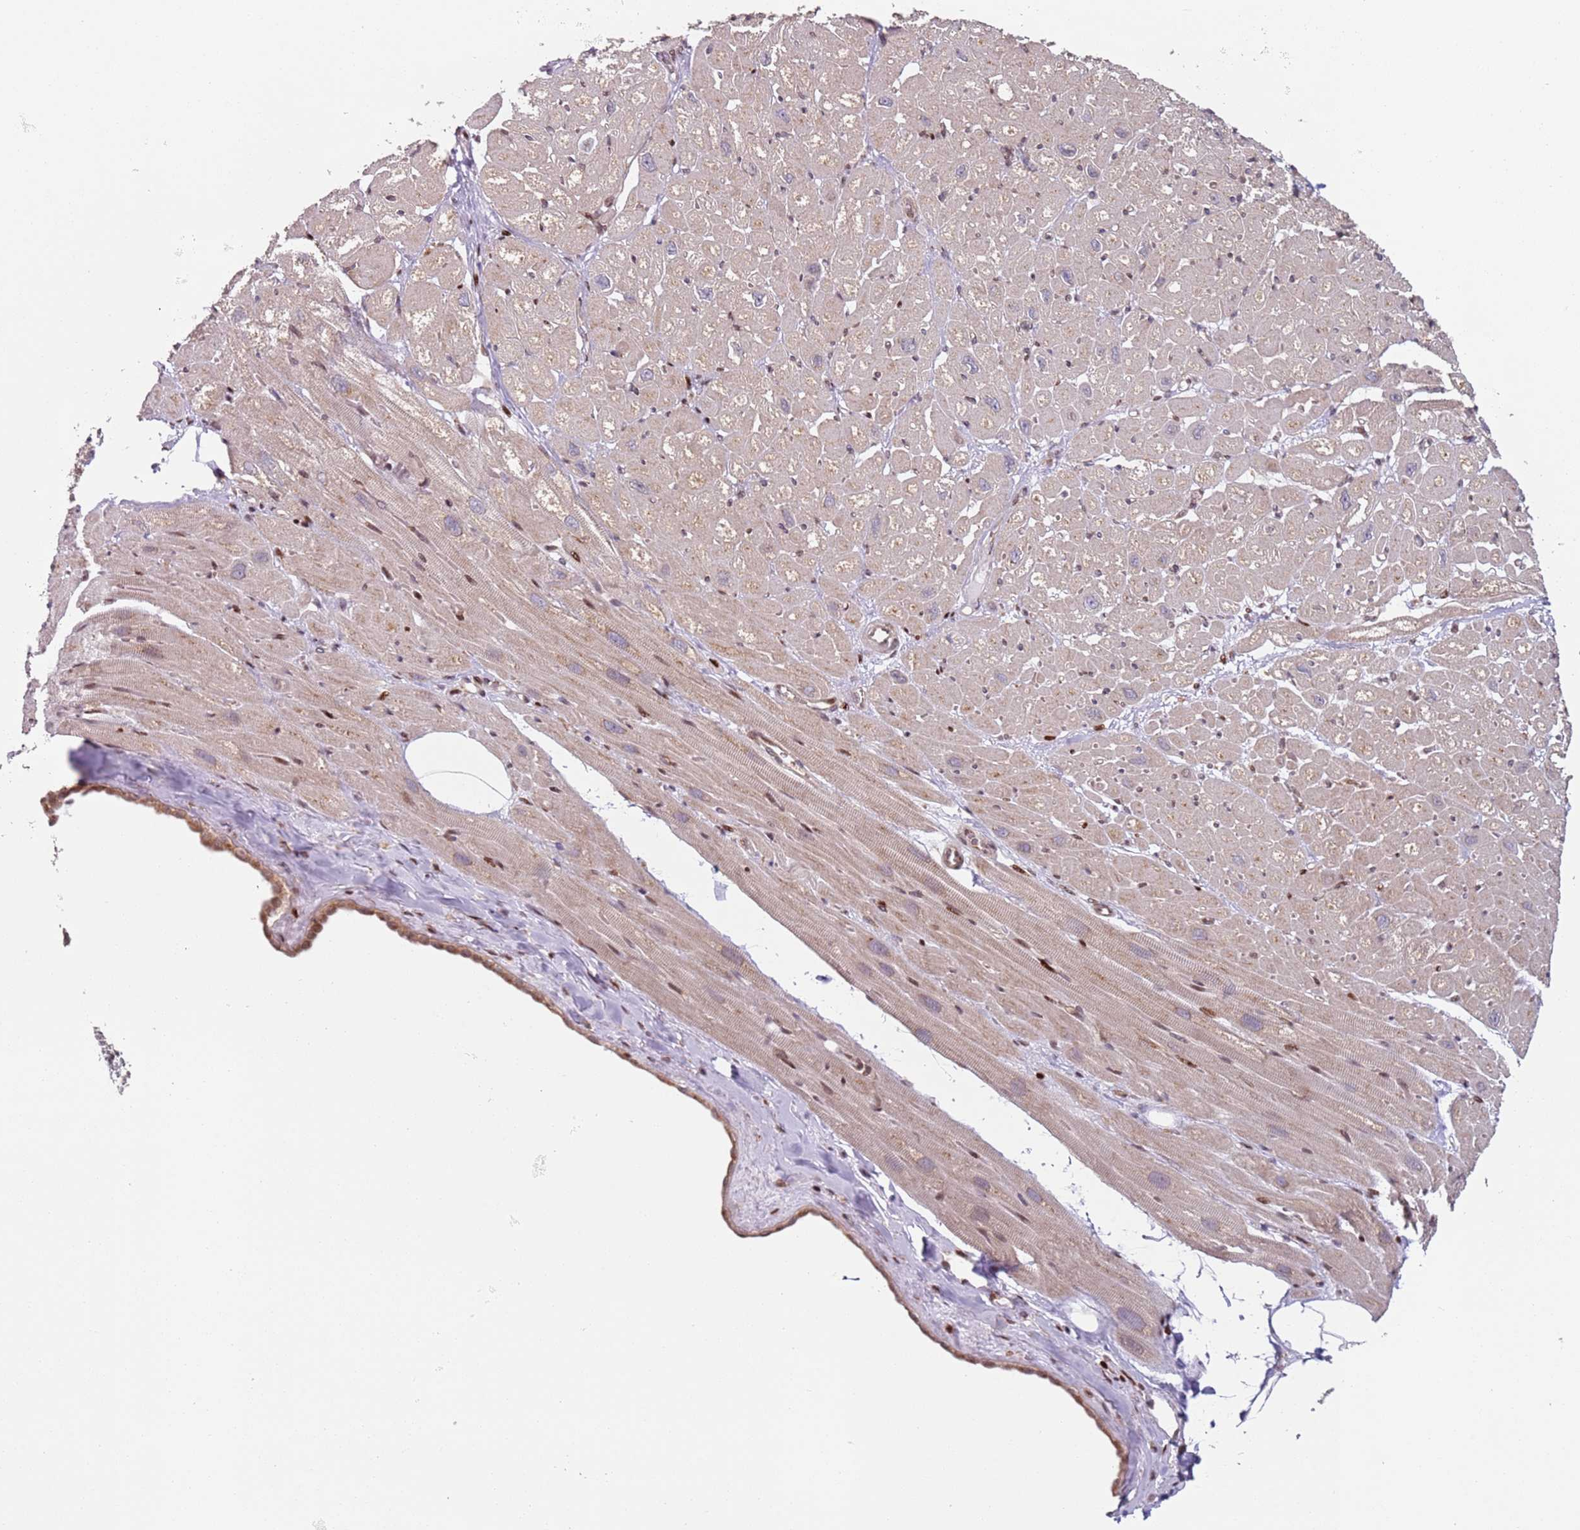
{"staining": {"intensity": "weak", "quantity": ">75%", "location": "cytoplasmic/membranous,nuclear"}, "tissue": "heart muscle", "cell_type": "Cardiomyocytes", "image_type": "normal", "snomed": [{"axis": "morphology", "description": "Normal tissue, NOS"}, {"axis": "topography", "description": "Heart"}], "caption": "Immunohistochemistry of unremarkable human heart muscle displays low levels of weak cytoplasmic/membranous,nuclear staining in about >75% of cardiomyocytes. (Stains: DAB in brown, nuclei in blue, Microscopy: brightfield microscopy at high magnification).", "gene": "HNRNPLL", "patient": {"sex": "male", "age": 50}}